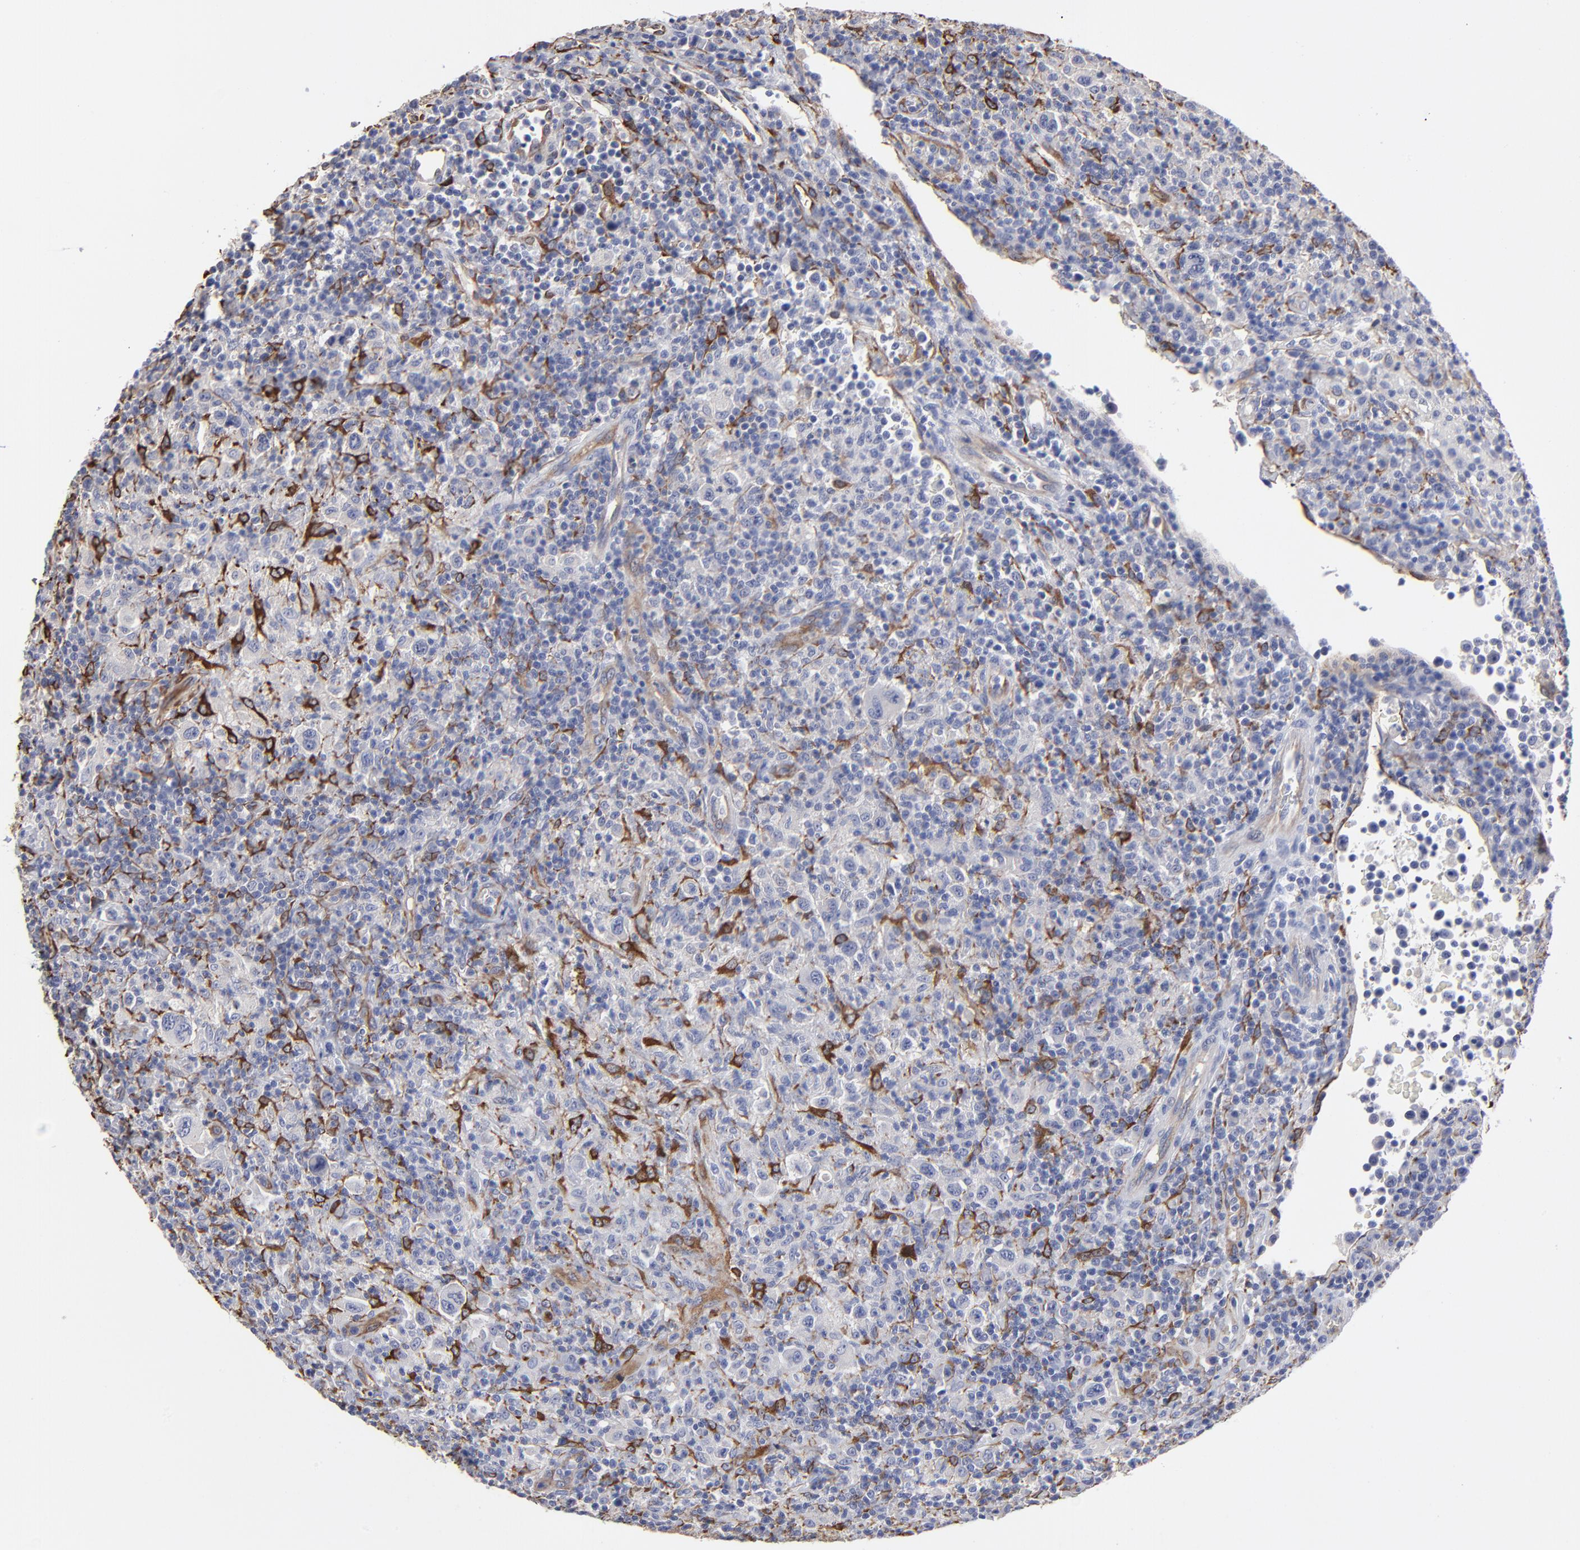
{"staining": {"intensity": "strong", "quantity": "<25%", "location": "cytoplasmic/membranous"}, "tissue": "lymphoma", "cell_type": "Tumor cells", "image_type": "cancer", "snomed": [{"axis": "morphology", "description": "Hodgkin's disease, NOS"}, {"axis": "topography", "description": "Lymph node"}], "caption": "Lymphoma stained for a protein (brown) shows strong cytoplasmic/membranous positive staining in about <25% of tumor cells.", "gene": "CILP", "patient": {"sex": "male", "age": 65}}